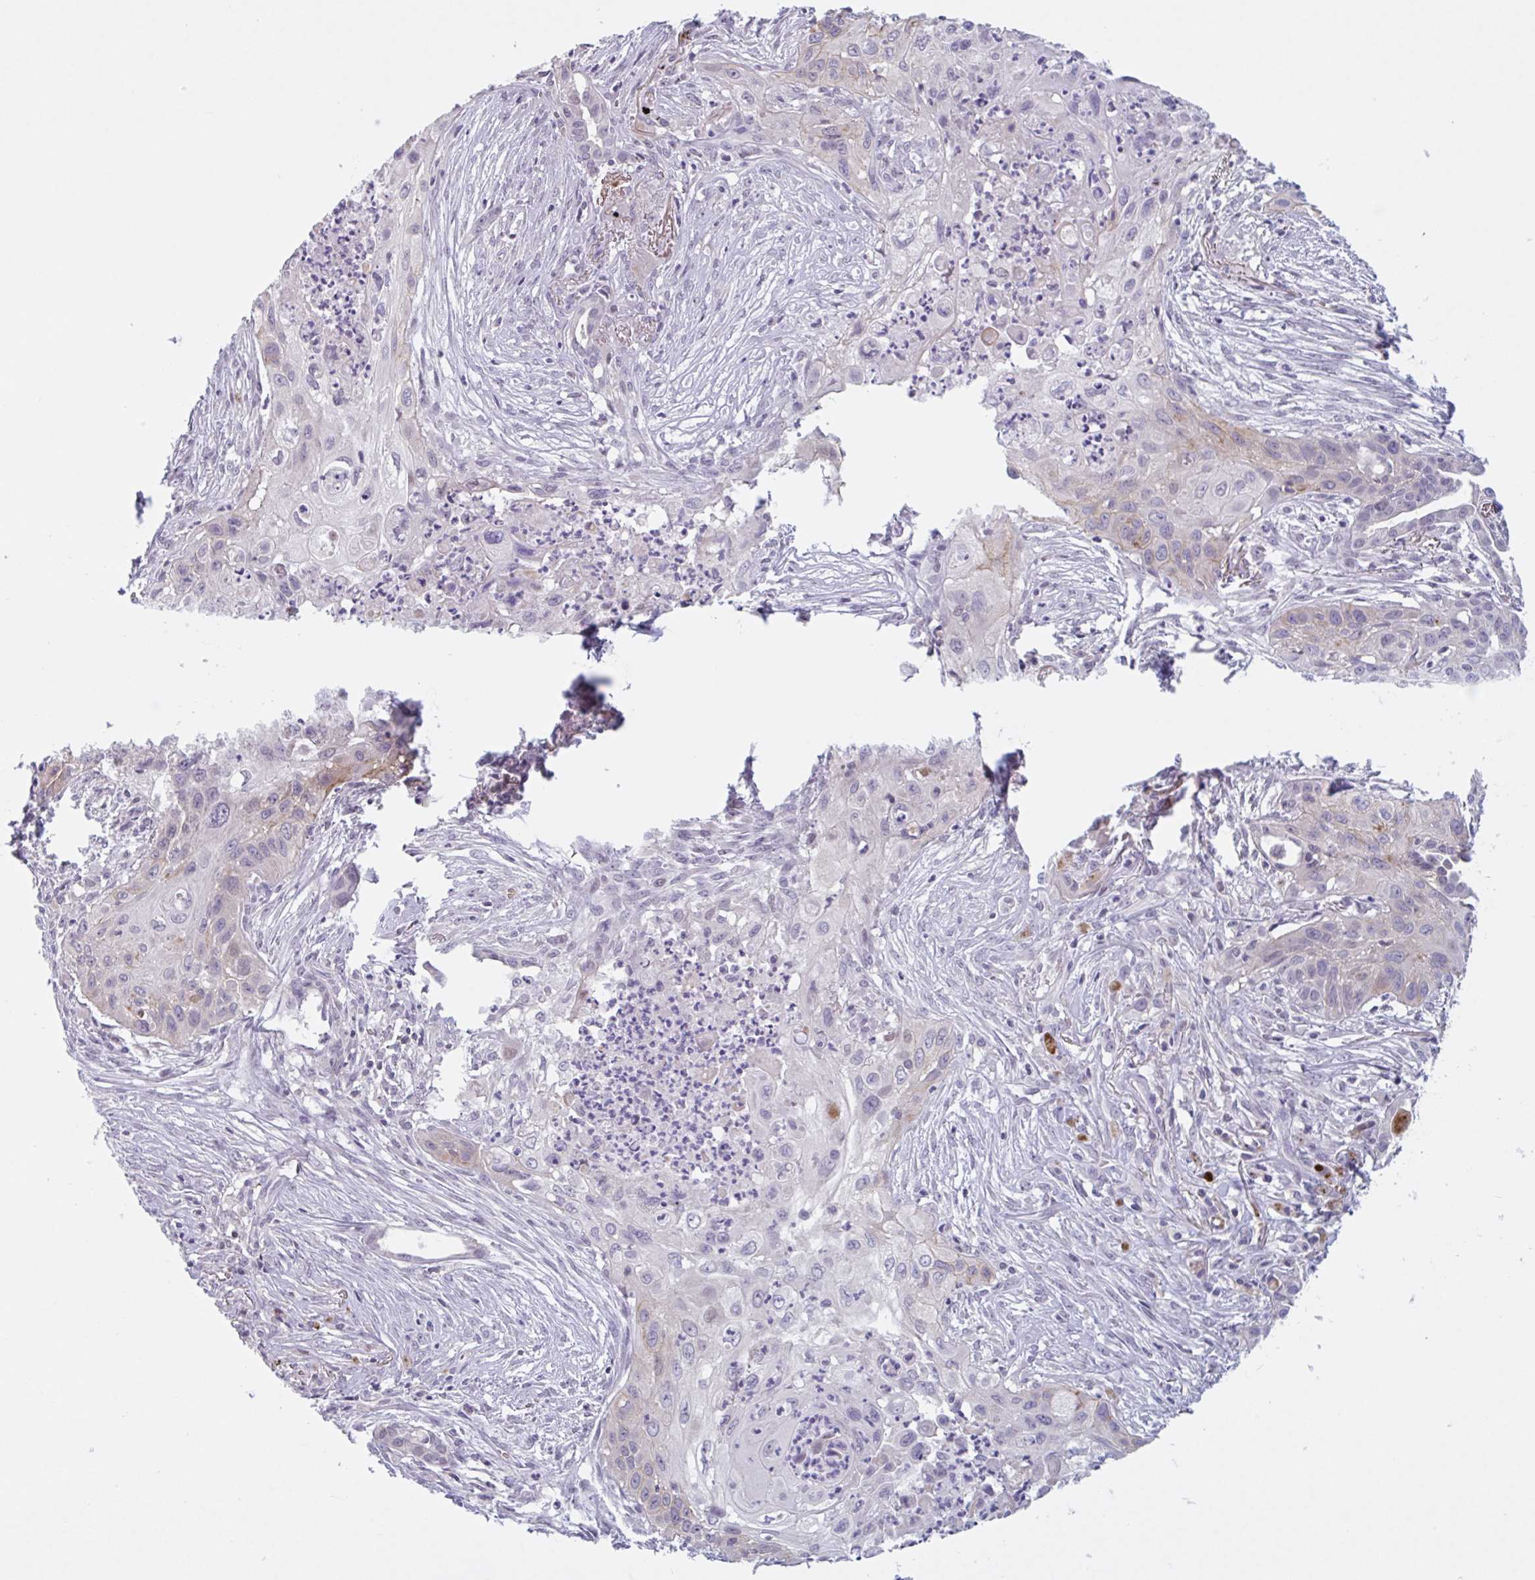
{"staining": {"intensity": "weak", "quantity": "<25%", "location": "cytoplasmic/membranous"}, "tissue": "lung cancer", "cell_type": "Tumor cells", "image_type": "cancer", "snomed": [{"axis": "morphology", "description": "Squamous cell carcinoma, NOS"}, {"axis": "topography", "description": "Lung"}], "caption": "High power microscopy image of an immunohistochemistry histopathology image of squamous cell carcinoma (lung), revealing no significant staining in tumor cells.", "gene": "RHAG", "patient": {"sex": "male", "age": 71}}